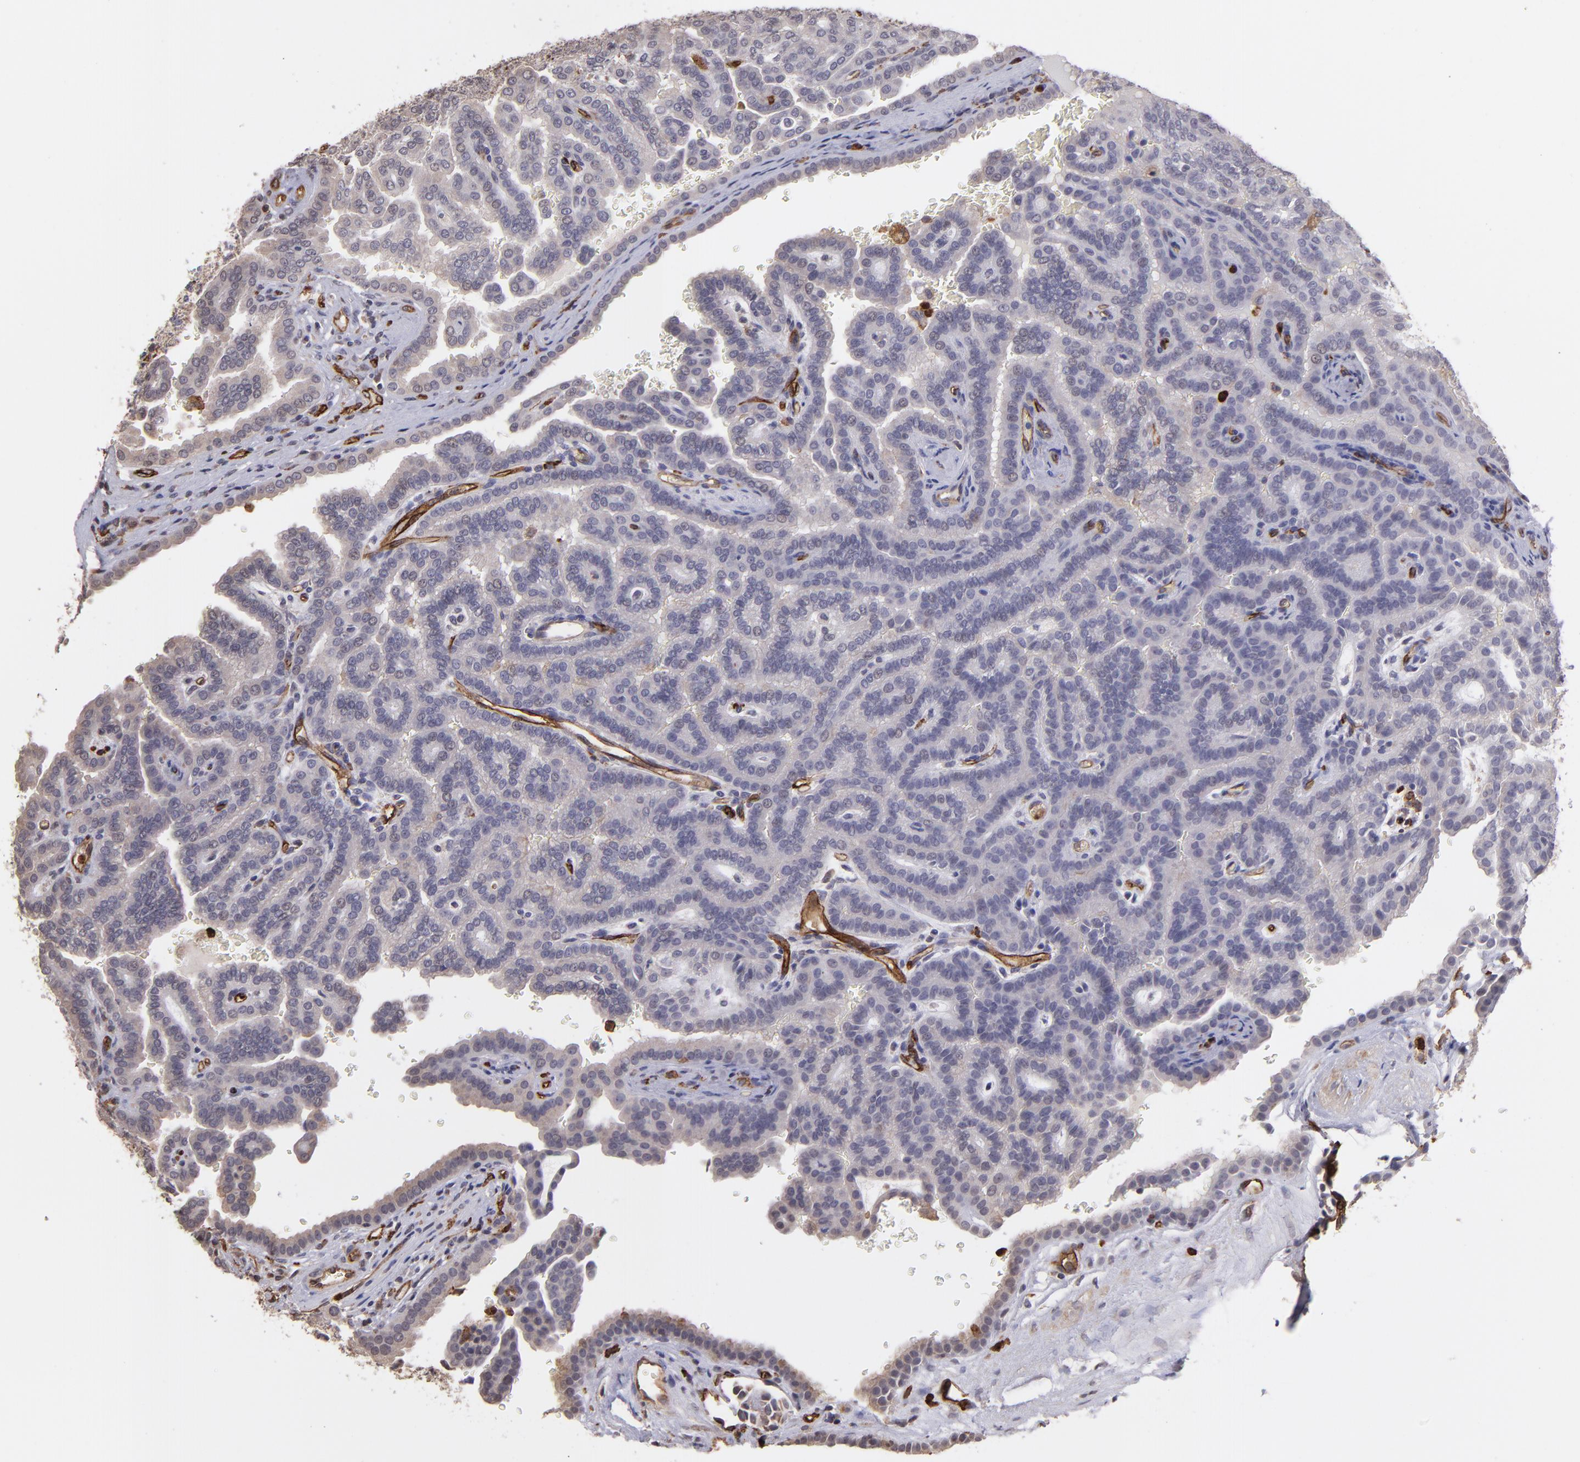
{"staining": {"intensity": "negative", "quantity": "none", "location": "none"}, "tissue": "renal cancer", "cell_type": "Tumor cells", "image_type": "cancer", "snomed": [{"axis": "morphology", "description": "Adenocarcinoma, NOS"}, {"axis": "topography", "description": "Kidney"}], "caption": "Immunohistochemical staining of renal cancer displays no significant staining in tumor cells.", "gene": "DYSF", "patient": {"sex": "male", "age": 61}}